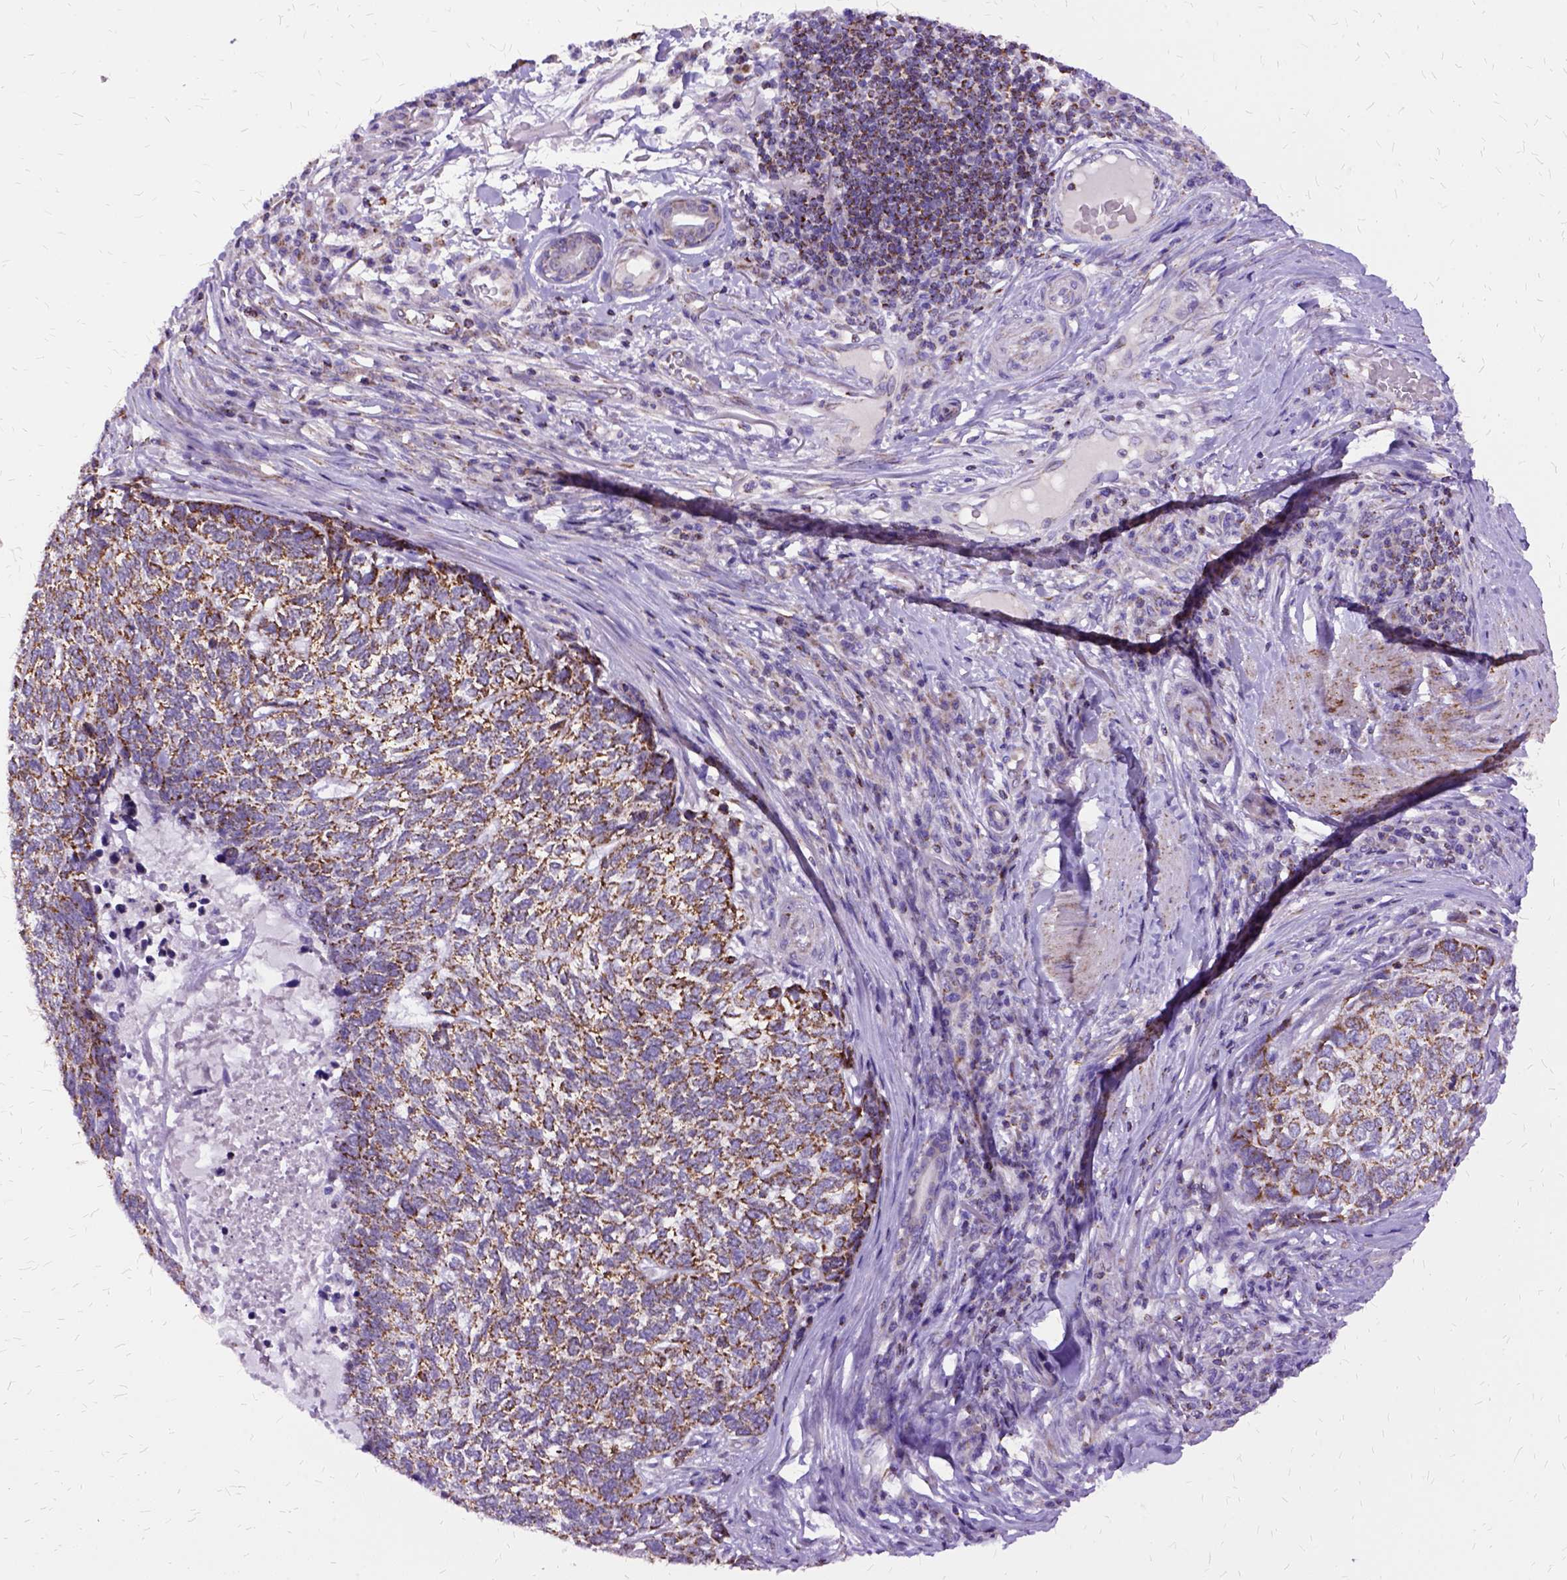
{"staining": {"intensity": "moderate", "quantity": "25%-75%", "location": "cytoplasmic/membranous"}, "tissue": "skin cancer", "cell_type": "Tumor cells", "image_type": "cancer", "snomed": [{"axis": "morphology", "description": "Basal cell carcinoma"}, {"axis": "topography", "description": "Skin"}], "caption": "Protein staining shows moderate cytoplasmic/membranous positivity in about 25%-75% of tumor cells in skin cancer. (Brightfield microscopy of DAB IHC at high magnification).", "gene": "OXCT1", "patient": {"sex": "female", "age": 65}}